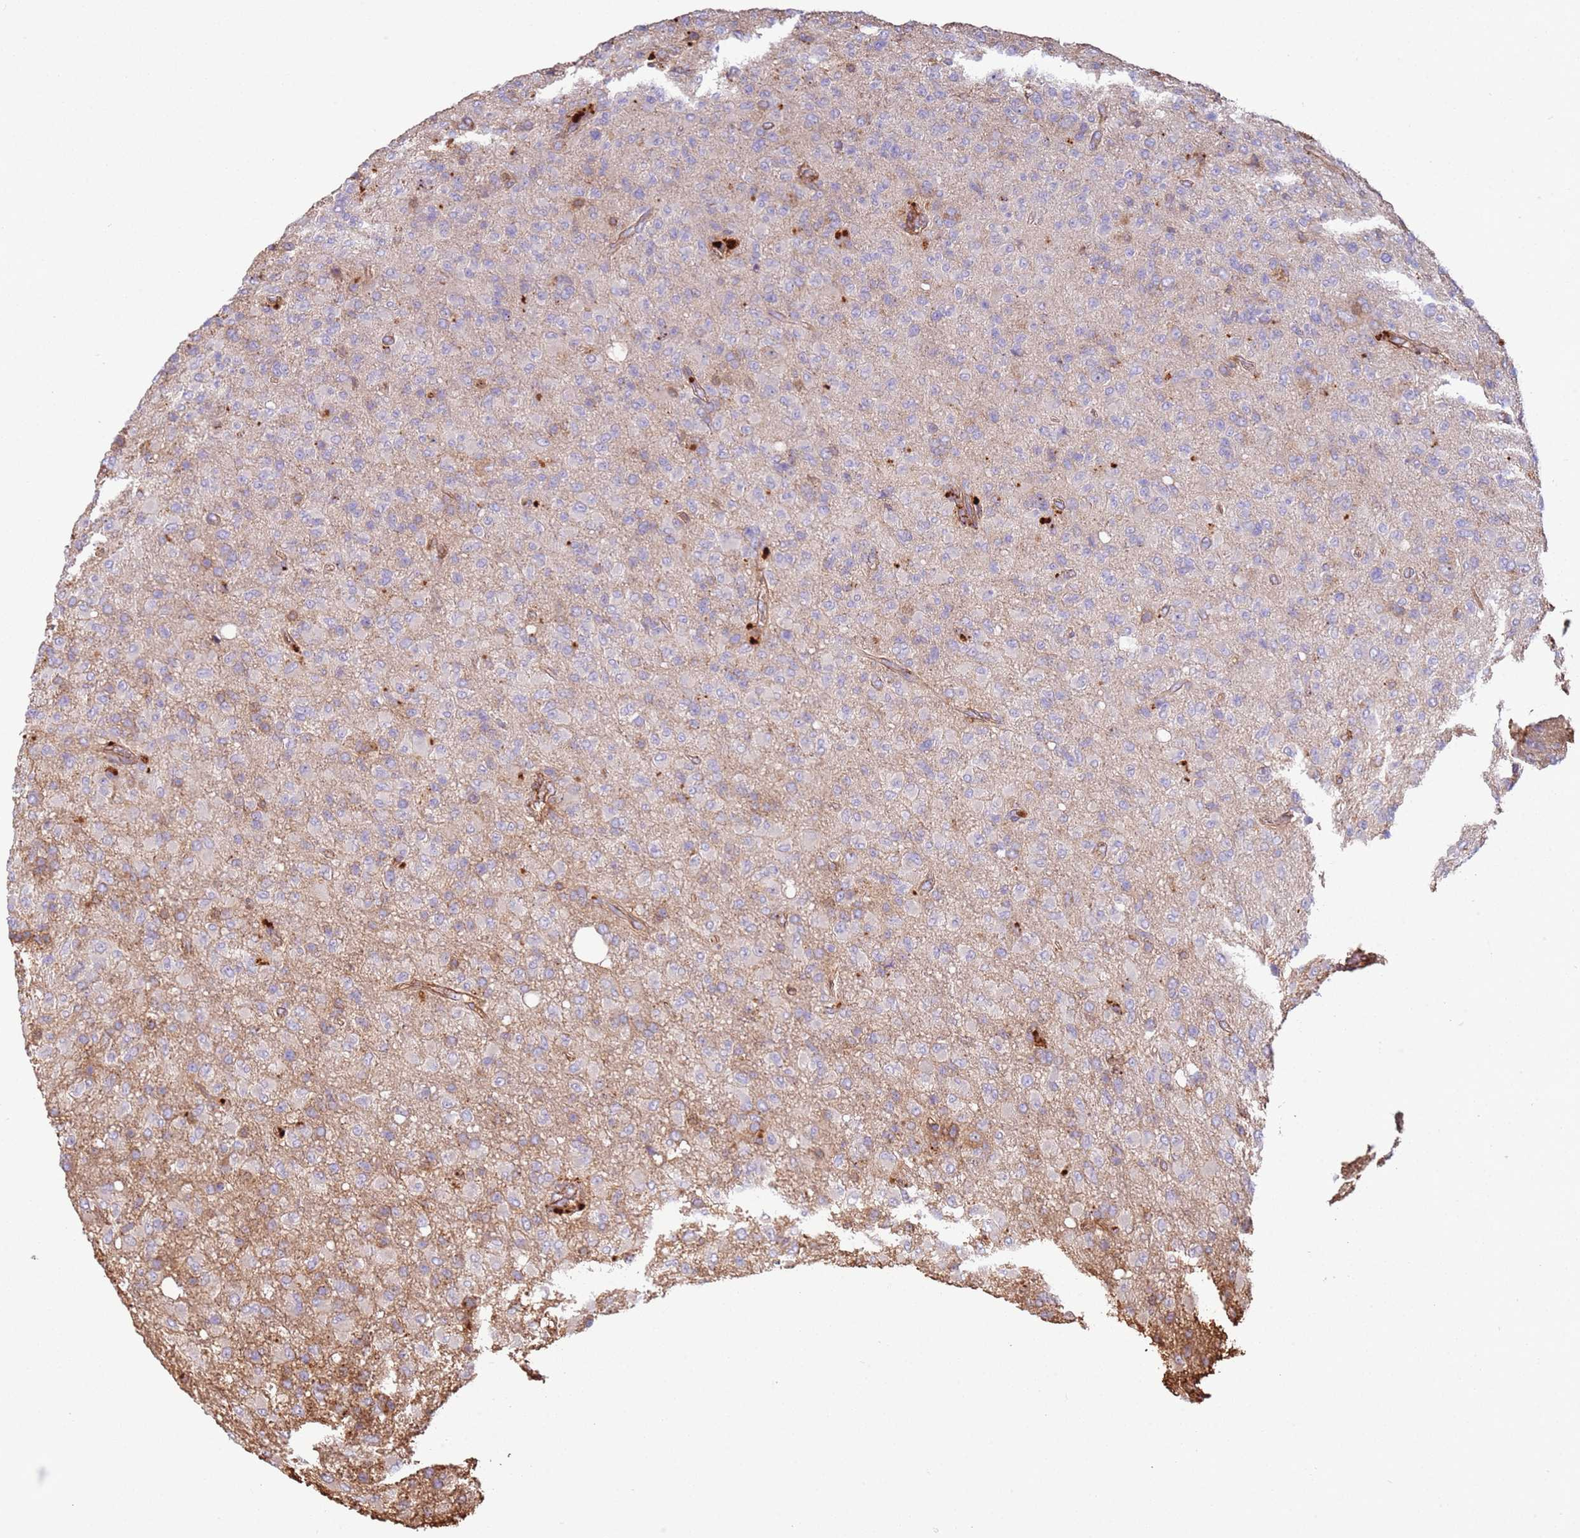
{"staining": {"intensity": "negative", "quantity": "none", "location": "none"}, "tissue": "glioma", "cell_type": "Tumor cells", "image_type": "cancer", "snomed": [{"axis": "morphology", "description": "Glioma, malignant, High grade"}, {"axis": "topography", "description": "Brain"}], "caption": "An immunohistochemistry micrograph of malignant glioma (high-grade) is shown. There is no staining in tumor cells of malignant glioma (high-grade). (Brightfield microscopy of DAB immunohistochemistry at high magnification).", "gene": "NDUFAF4", "patient": {"sex": "female", "age": 57}}